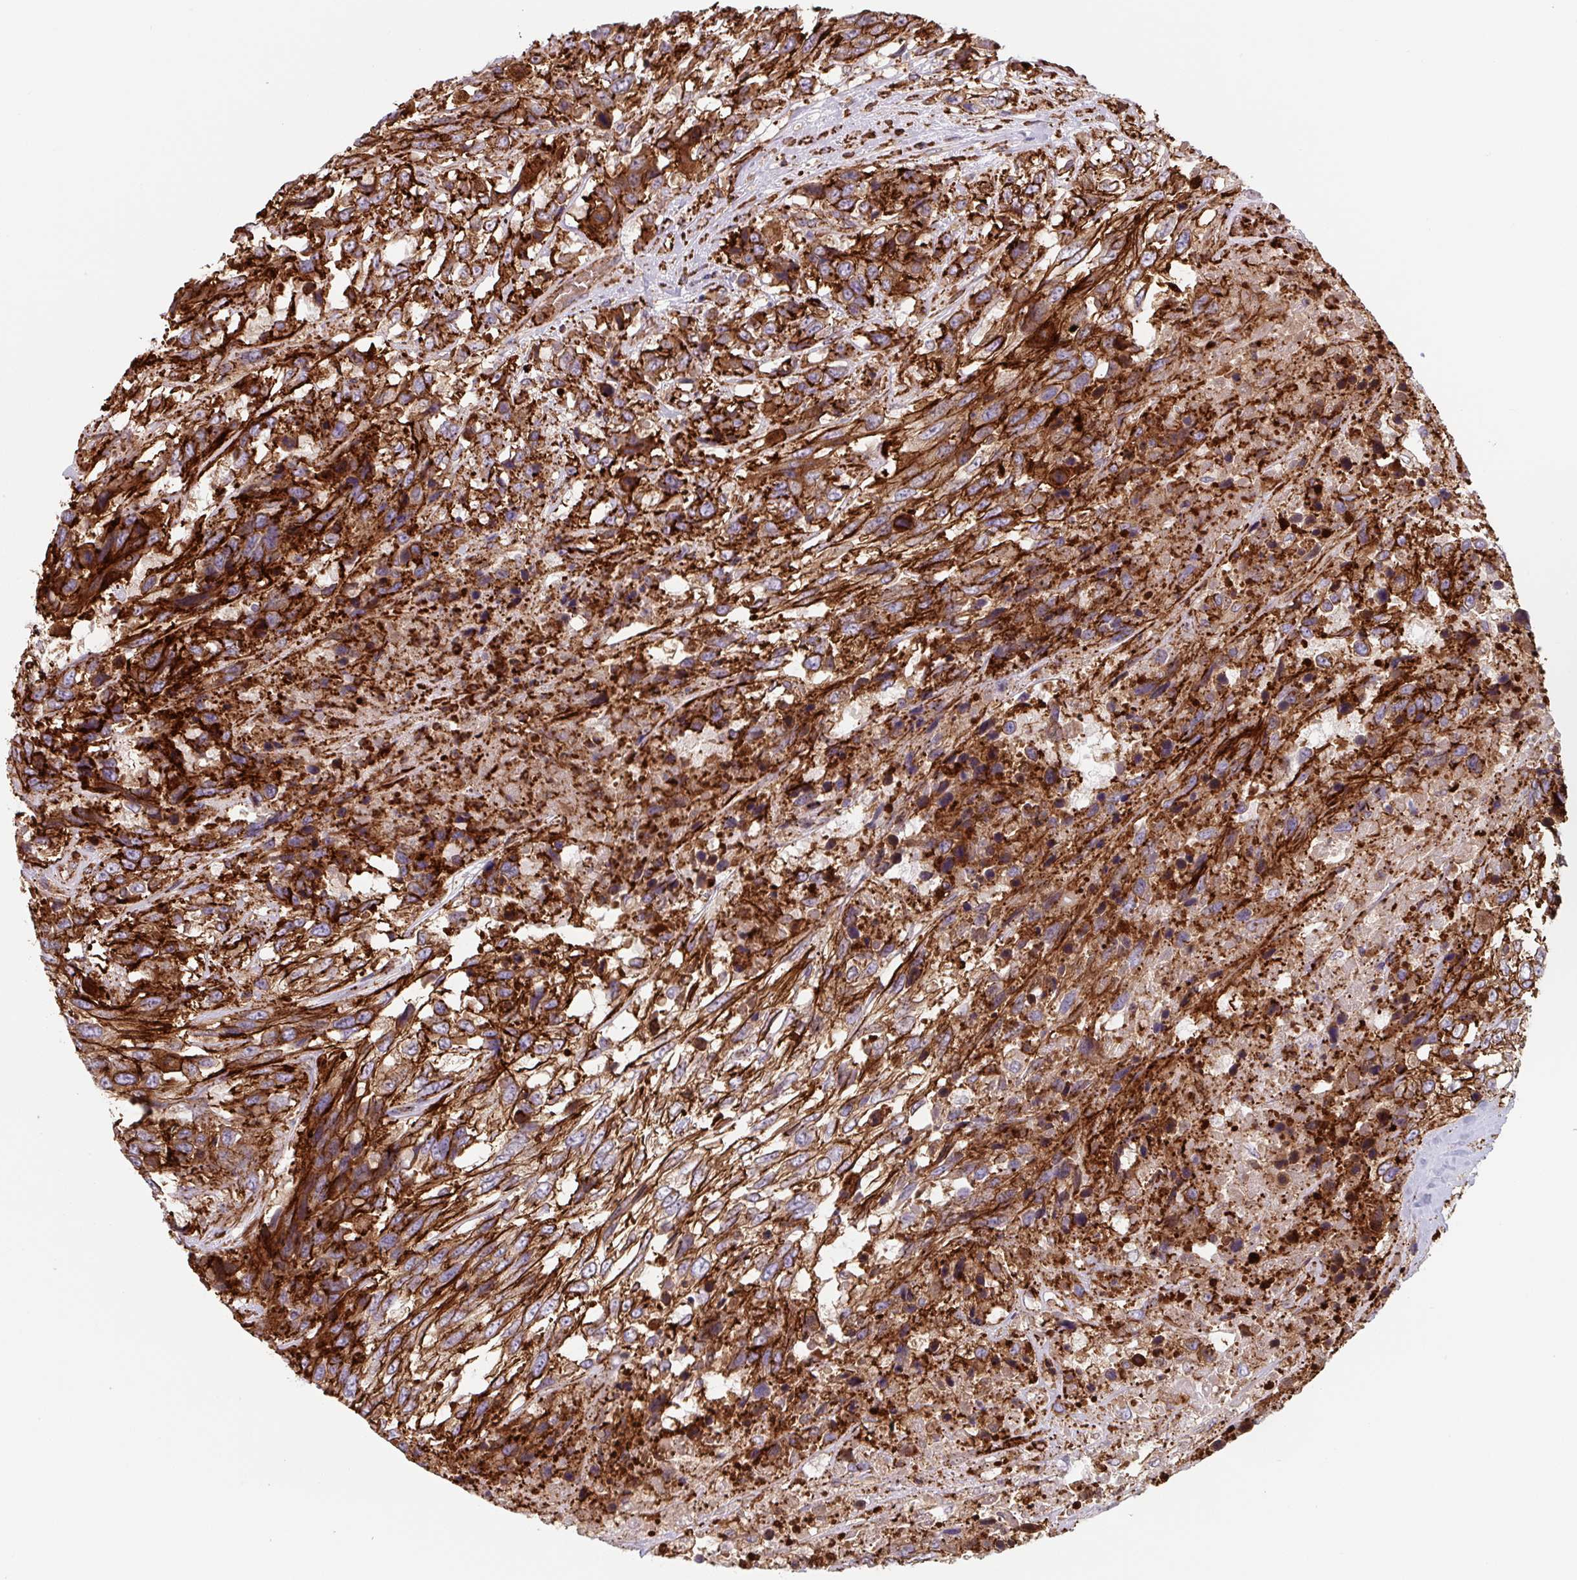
{"staining": {"intensity": "strong", "quantity": ">75%", "location": "cytoplasmic/membranous"}, "tissue": "urothelial cancer", "cell_type": "Tumor cells", "image_type": "cancer", "snomed": [{"axis": "morphology", "description": "Urothelial carcinoma, High grade"}, {"axis": "topography", "description": "Urinary bladder"}], "caption": "High-grade urothelial carcinoma stained for a protein exhibits strong cytoplasmic/membranous positivity in tumor cells.", "gene": "DHFR2", "patient": {"sex": "female", "age": 70}}